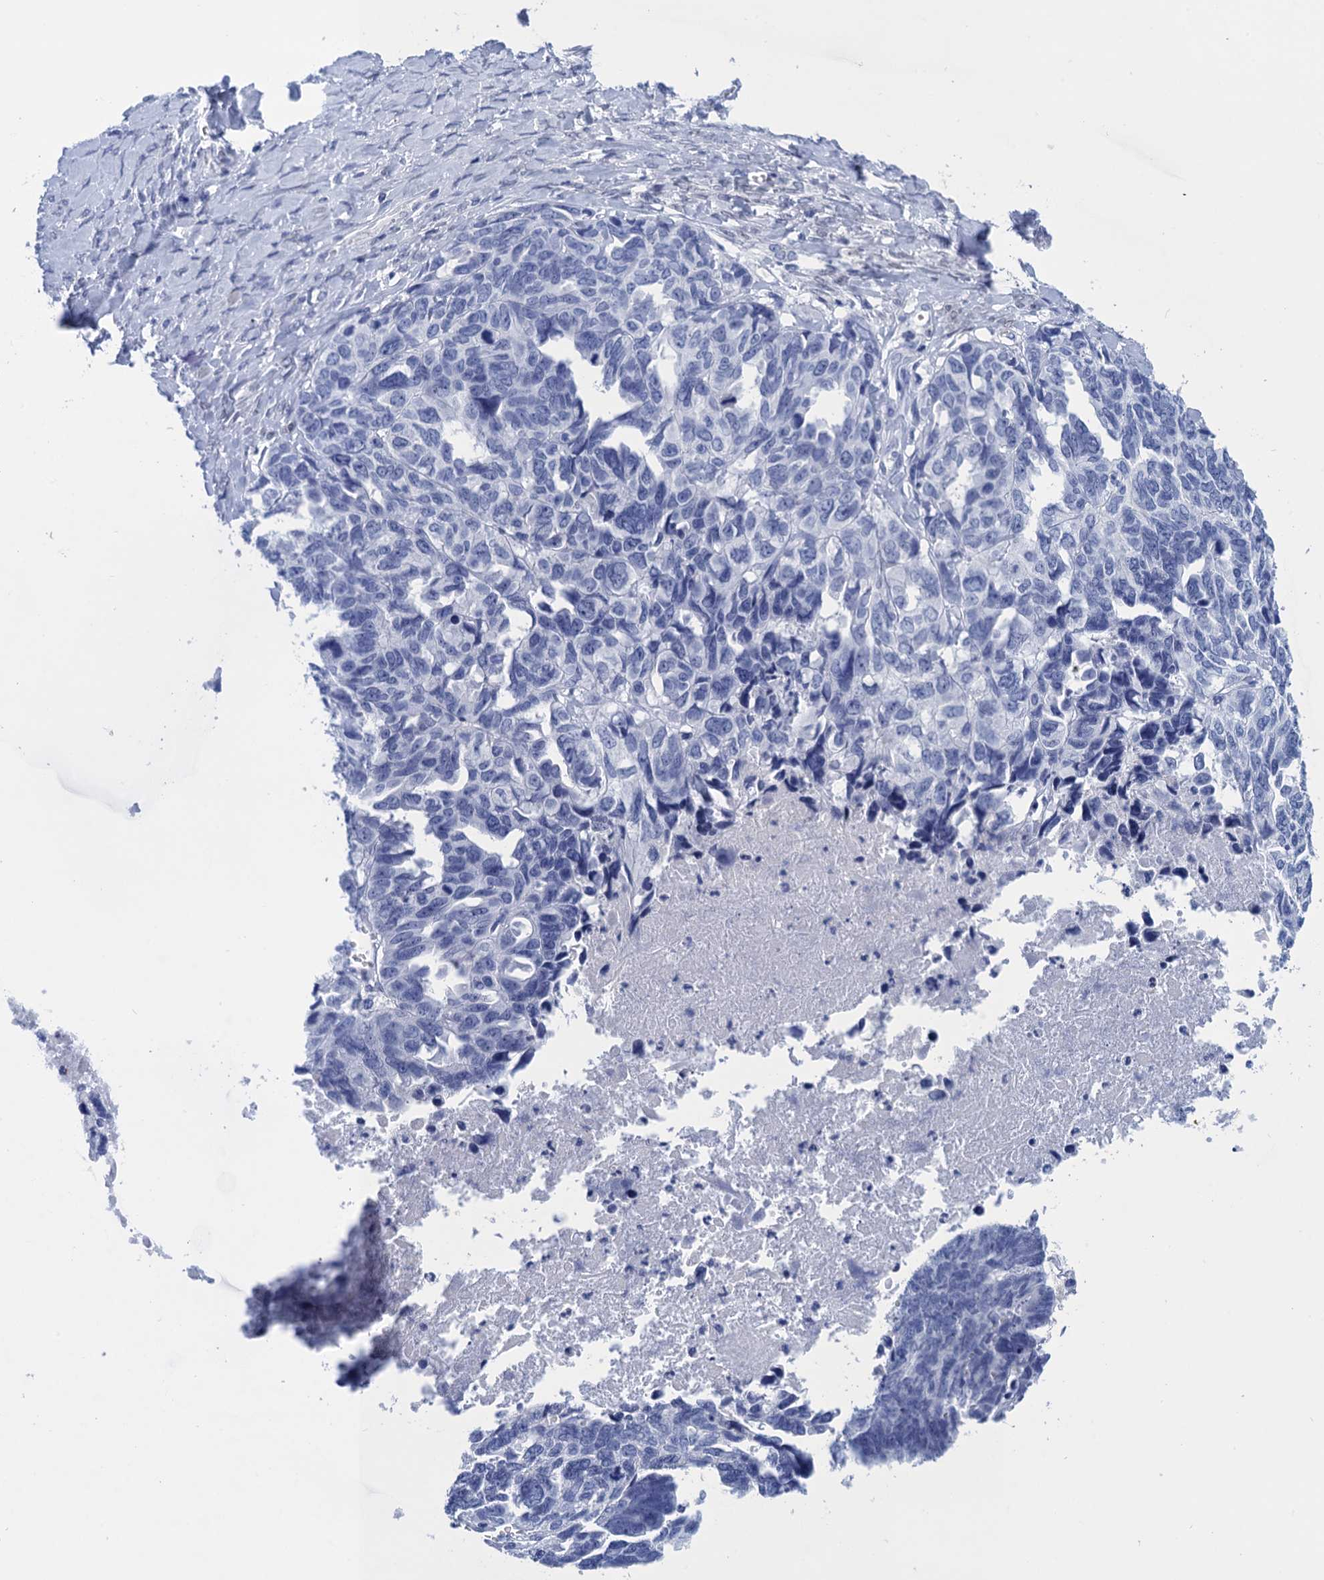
{"staining": {"intensity": "negative", "quantity": "none", "location": "none"}, "tissue": "ovarian cancer", "cell_type": "Tumor cells", "image_type": "cancer", "snomed": [{"axis": "morphology", "description": "Cystadenocarcinoma, serous, NOS"}, {"axis": "topography", "description": "Ovary"}], "caption": "Serous cystadenocarcinoma (ovarian) was stained to show a protein in brown. There is no significant positivity in tumor cells. The staining was performed using DAB to visualize the protein expression in brown, while the nuclei were stained in blue with hematoxylin (Magnification: 20x).", "gene": "METTL25", "patient": {"sex": "female", "age": 79}}